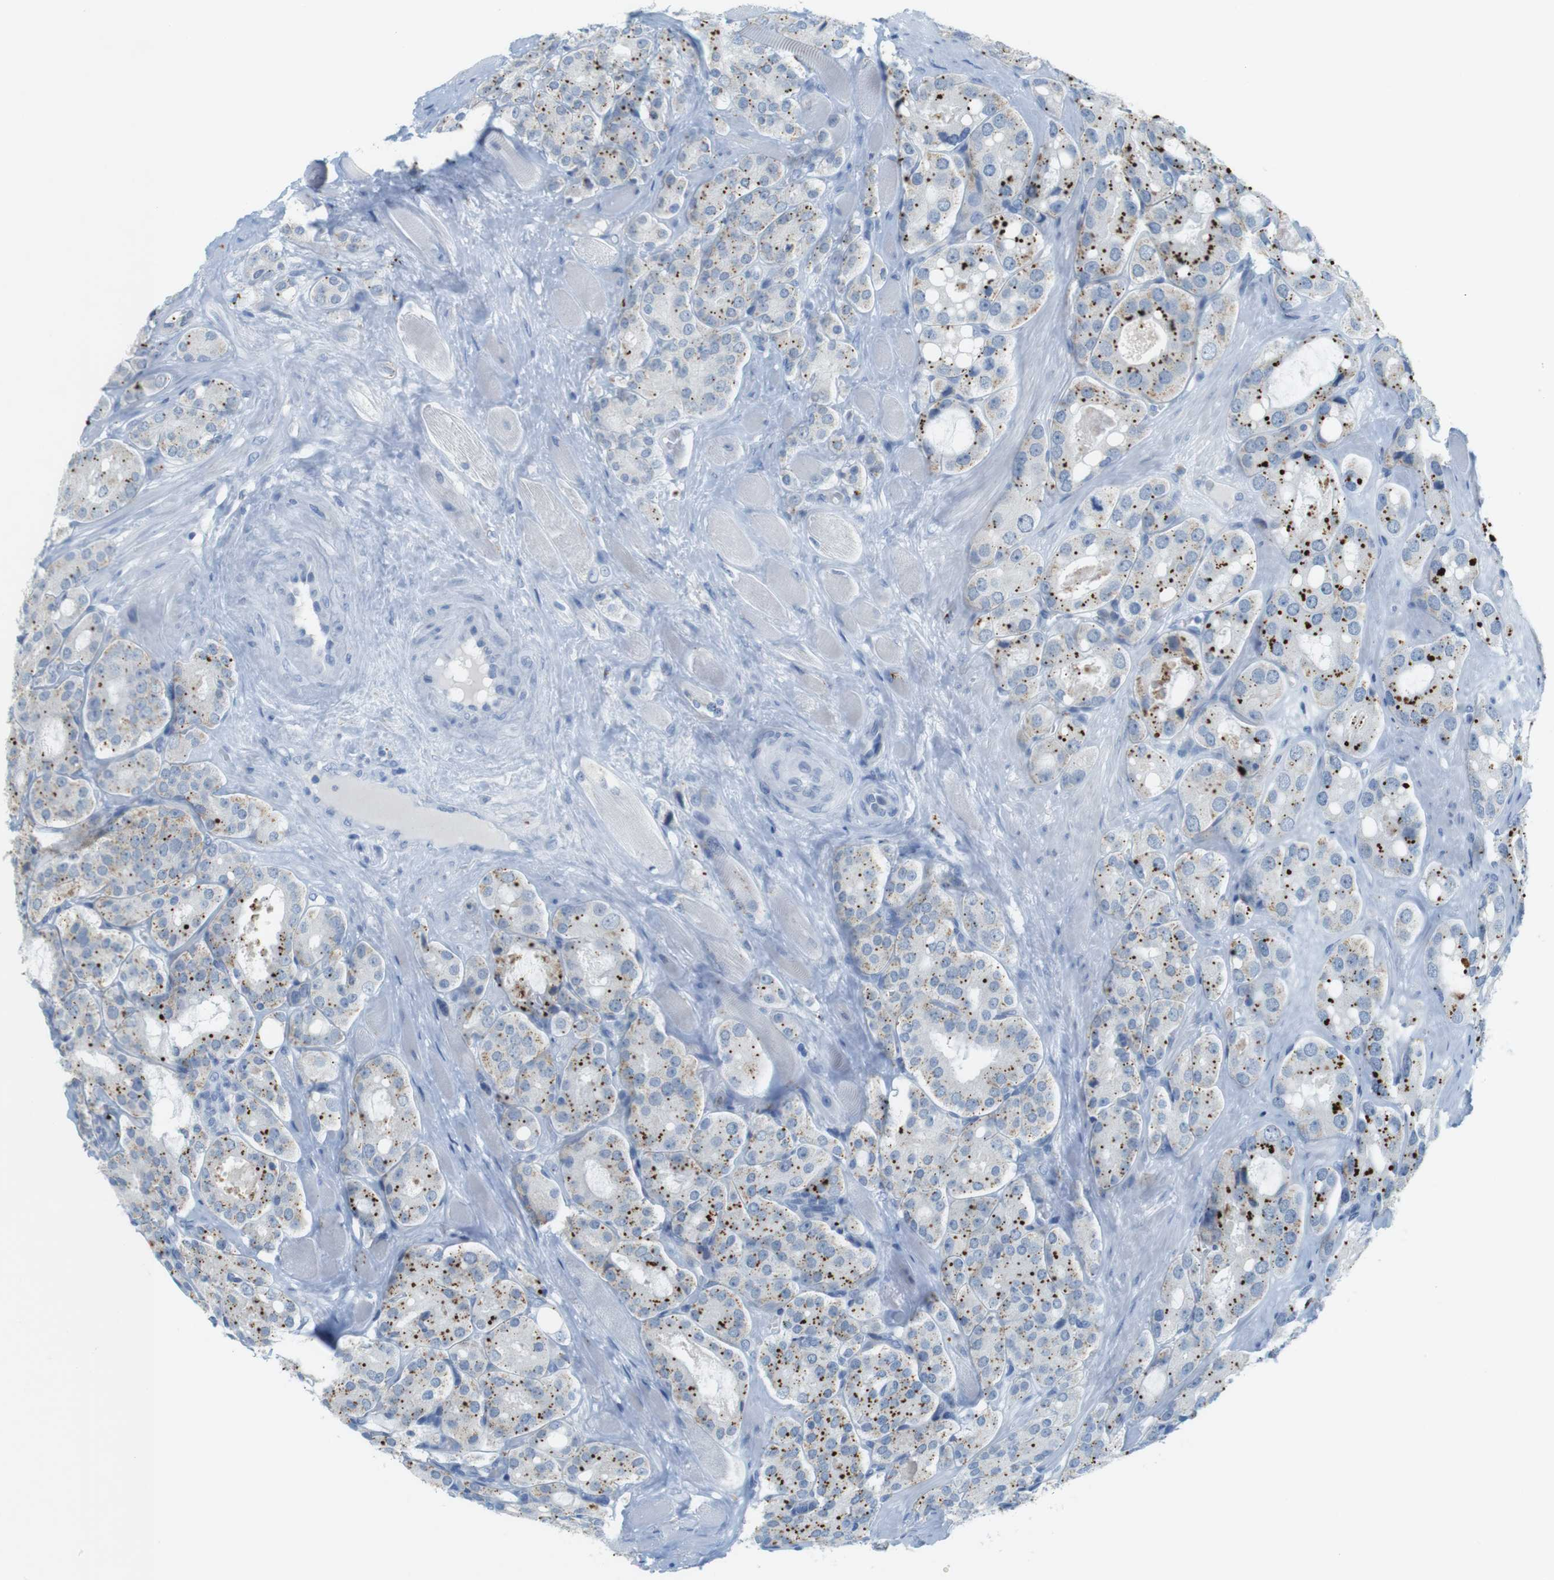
{"staining": {"intensity": "moderate", "quantity": ">75%", "location": "cytoplasmic/membranous"}, "tissue": "prostate cancer", "cell_type": "Tumor cells", "image_type": "cancer", "snomed": [{"axis": "morphology", "description": "Adenocarcinoma, High grade"}, {"axis": "topography", "description": "Prostate"}], "caption": "An image showing moderate cytoplasmic/membranous staining in approximately >75% of tumor cells in prostate cancer, as visualized by brown immunohistochemical staining.", "gene": "YIPF1", "patient": {"sex": "male", "age": 65}}